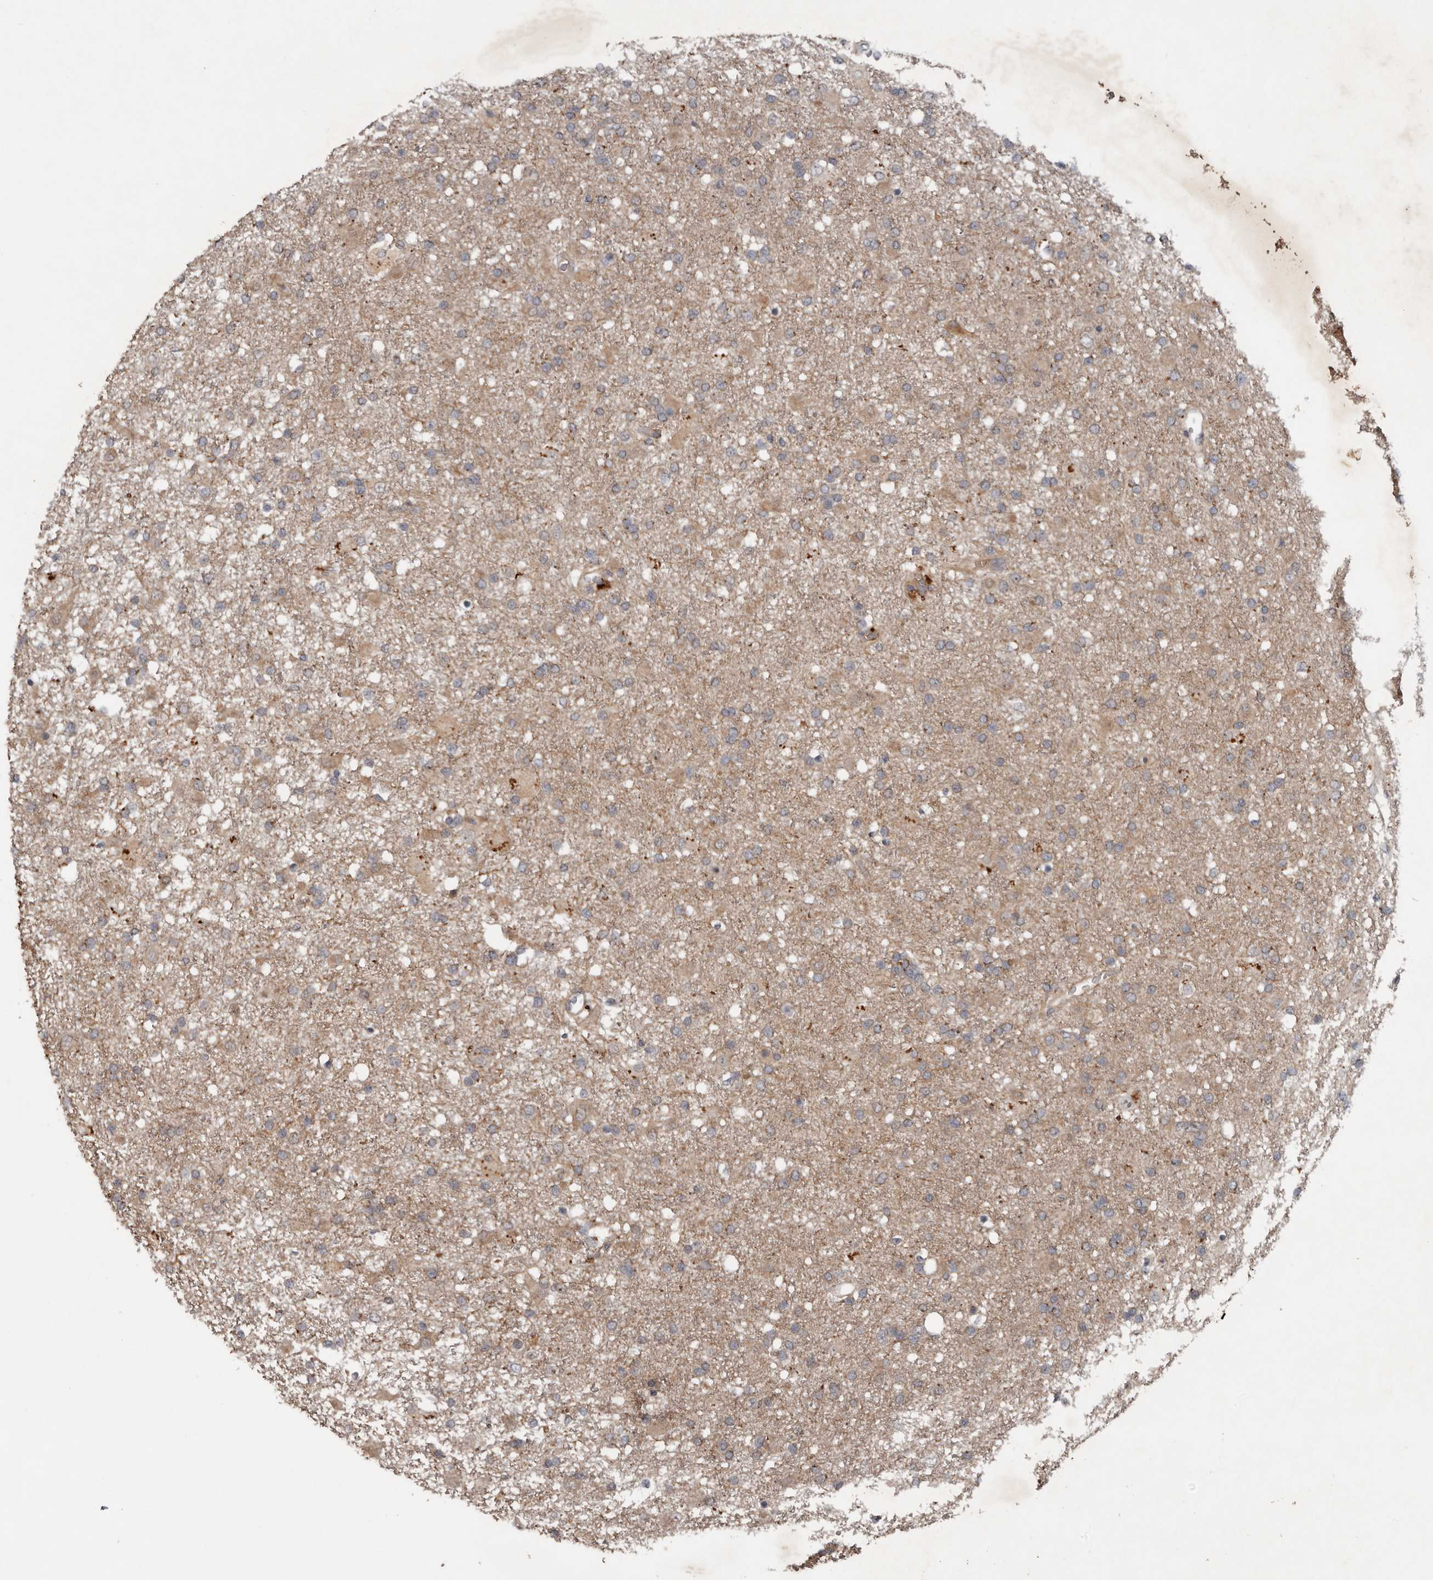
{"staining": {"intensity": "weak", "quantity": ">75%", "location": "cytoplasmic/membranous"}, "tissue": "glioma", "cell_type": "Tumor cells", "image_type": "cancer", "snomed": [{"axis": "morphology", "description": "Glioma, malignant, Low grade"}, {"axis": "topography", "description": "Brain"}], "caption": "Brown immunohistochemical staining in malignant glioma (low-grade) displays weak cytoplasmic/membranous expression in approximately >75% of tumor cells.", "gene": "DNAJB4", "patient": {"sex": "male", "age": 65}}